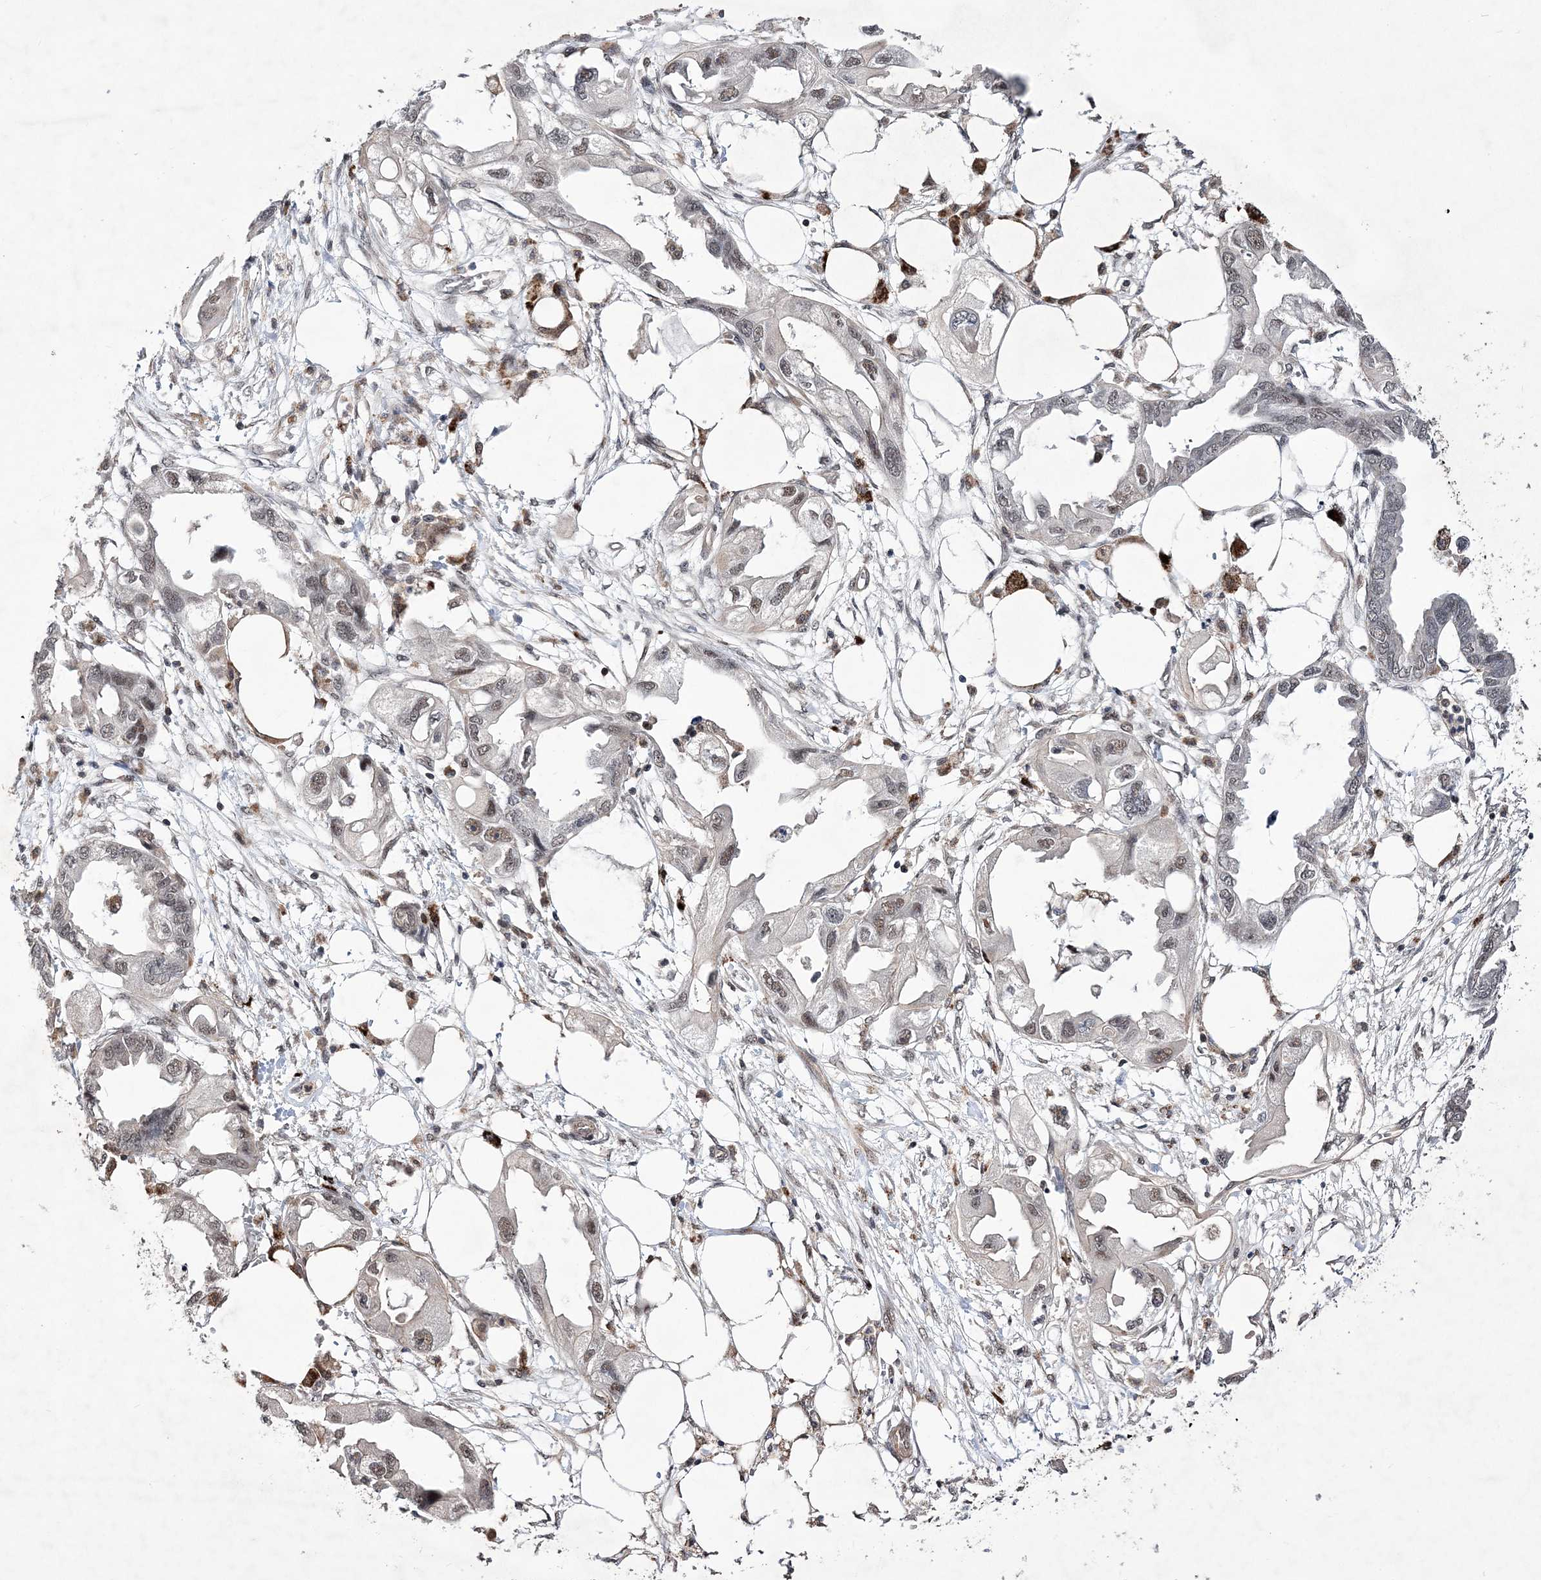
{"staining": {"intensity": "weak", "quantity": ">75%", "location": "nuclear"}, "tissue": "endometrial cancer", "cell_type": "Tumor cells", "image_type": "cancer", "snomed": [{"axis": "morphology", "description": "Adenocarcinoma, NOS"}, {"axis": "morphology", "description": "Adenocarcinoma, metastatic, NOS"}, {"axis": "topography", "description": "Adipose tissue"}, {"axis": "topography", "description": "Endometrium"}], "caption": "A histopathology image of metastatic adenocarcinoma (endometrial) stained for a protein shows weak nuclear brown staining in tumor cells.", "gene": "BOD1L1", "patient": {"sex": "female", "age": 67}}